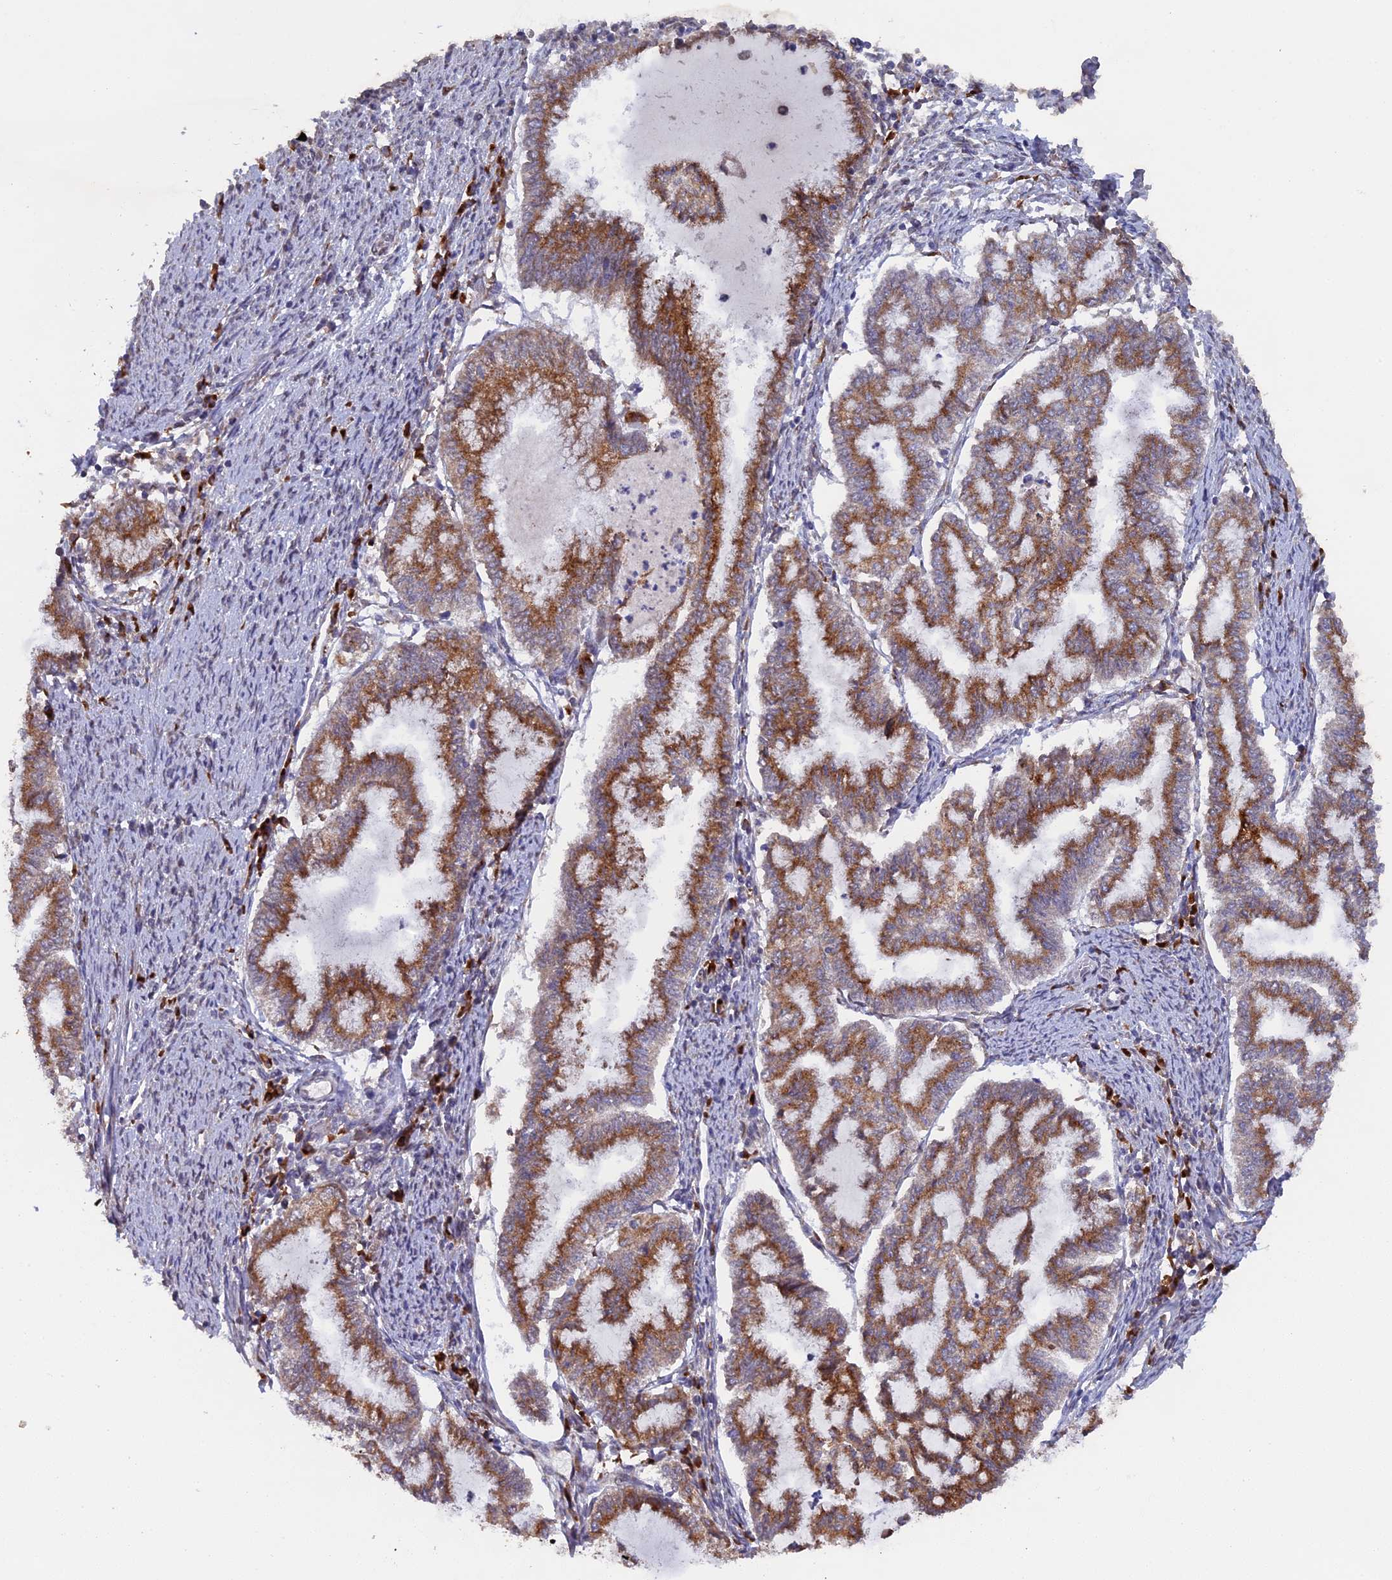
{"staining": {"intensity": "strong", "quantity": ">75%", "location": "cytoplasmic/membranous"}, "tissue": "endometrial cancer", "cell_type": "Tumor cells", "image_type": "cancer", "snomed": [{"axis": "morphology", "description": "Adenocarcinoma, NOS"}, {"axis": "topography", "description": "Endometrium"}], "caption": "Approximately >75% of tumor cells in human endometrial adenocarcinoma exhibit strong cytoplasmic/membranous protein positivity as visualized by brown immunohistochemical staining.", "gene": "SNX17", "patient": {"sex": "female", "age": 79}}